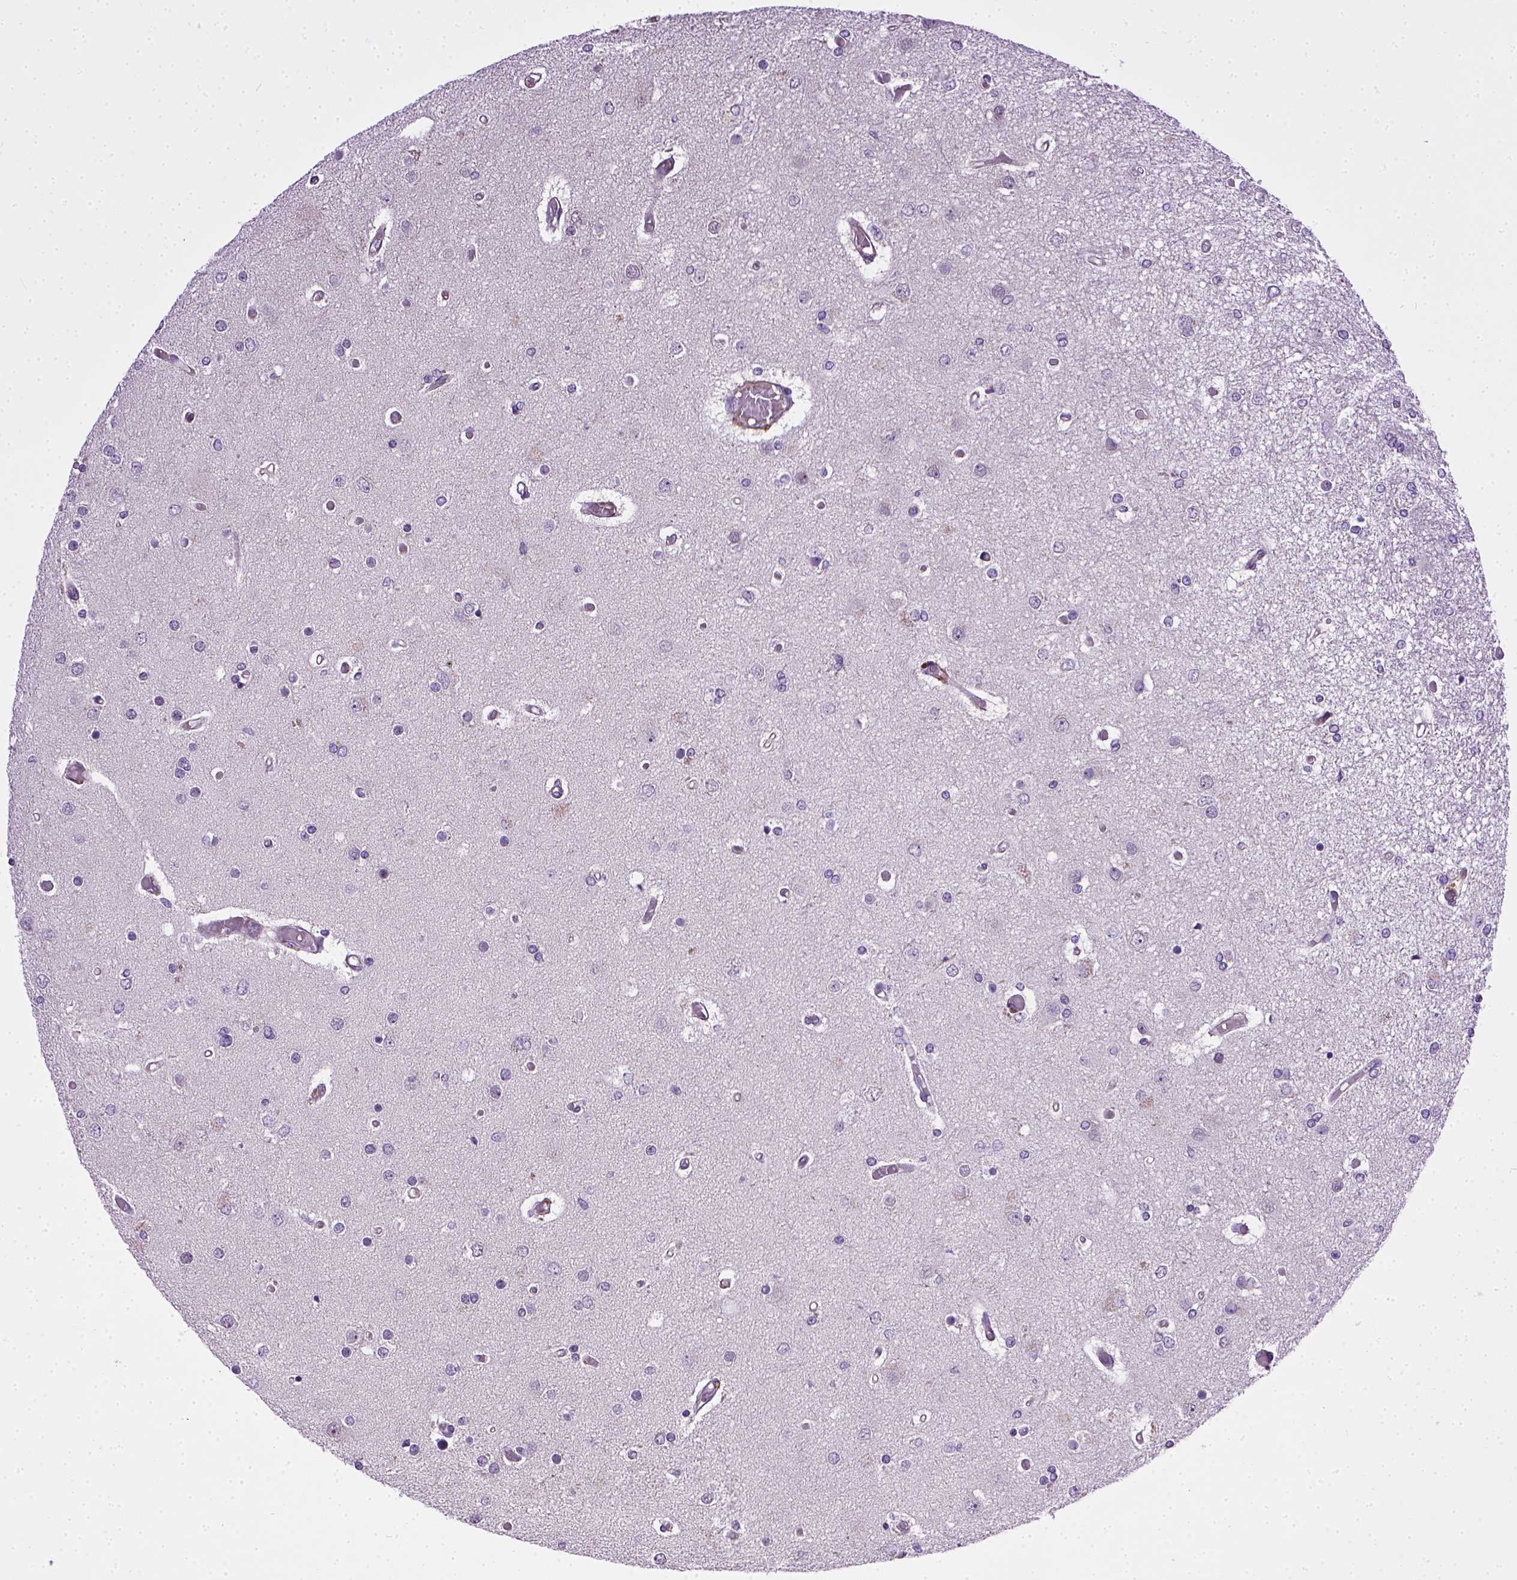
{"staining": {"intensity": "negative", "quantity": "none", "location": "none"}, "tissue": "glioma", "cell_type": "Tumor cells", "image_type": "cancer", "snomed": [{"axis": "morphology", "description": "Glioma, malignant, High grade"}, {"axis": "topography", "description": "Cerebral cortex"}], "caption": "Tumor cells show no significant protein staining in glioma. (Stains: DAB IHC with hematoxylin counter stain, Microscopy: brightfield microscopy at high magnification).", "gene": "ENG", "patient": {"sex": "male", "age": 79}}